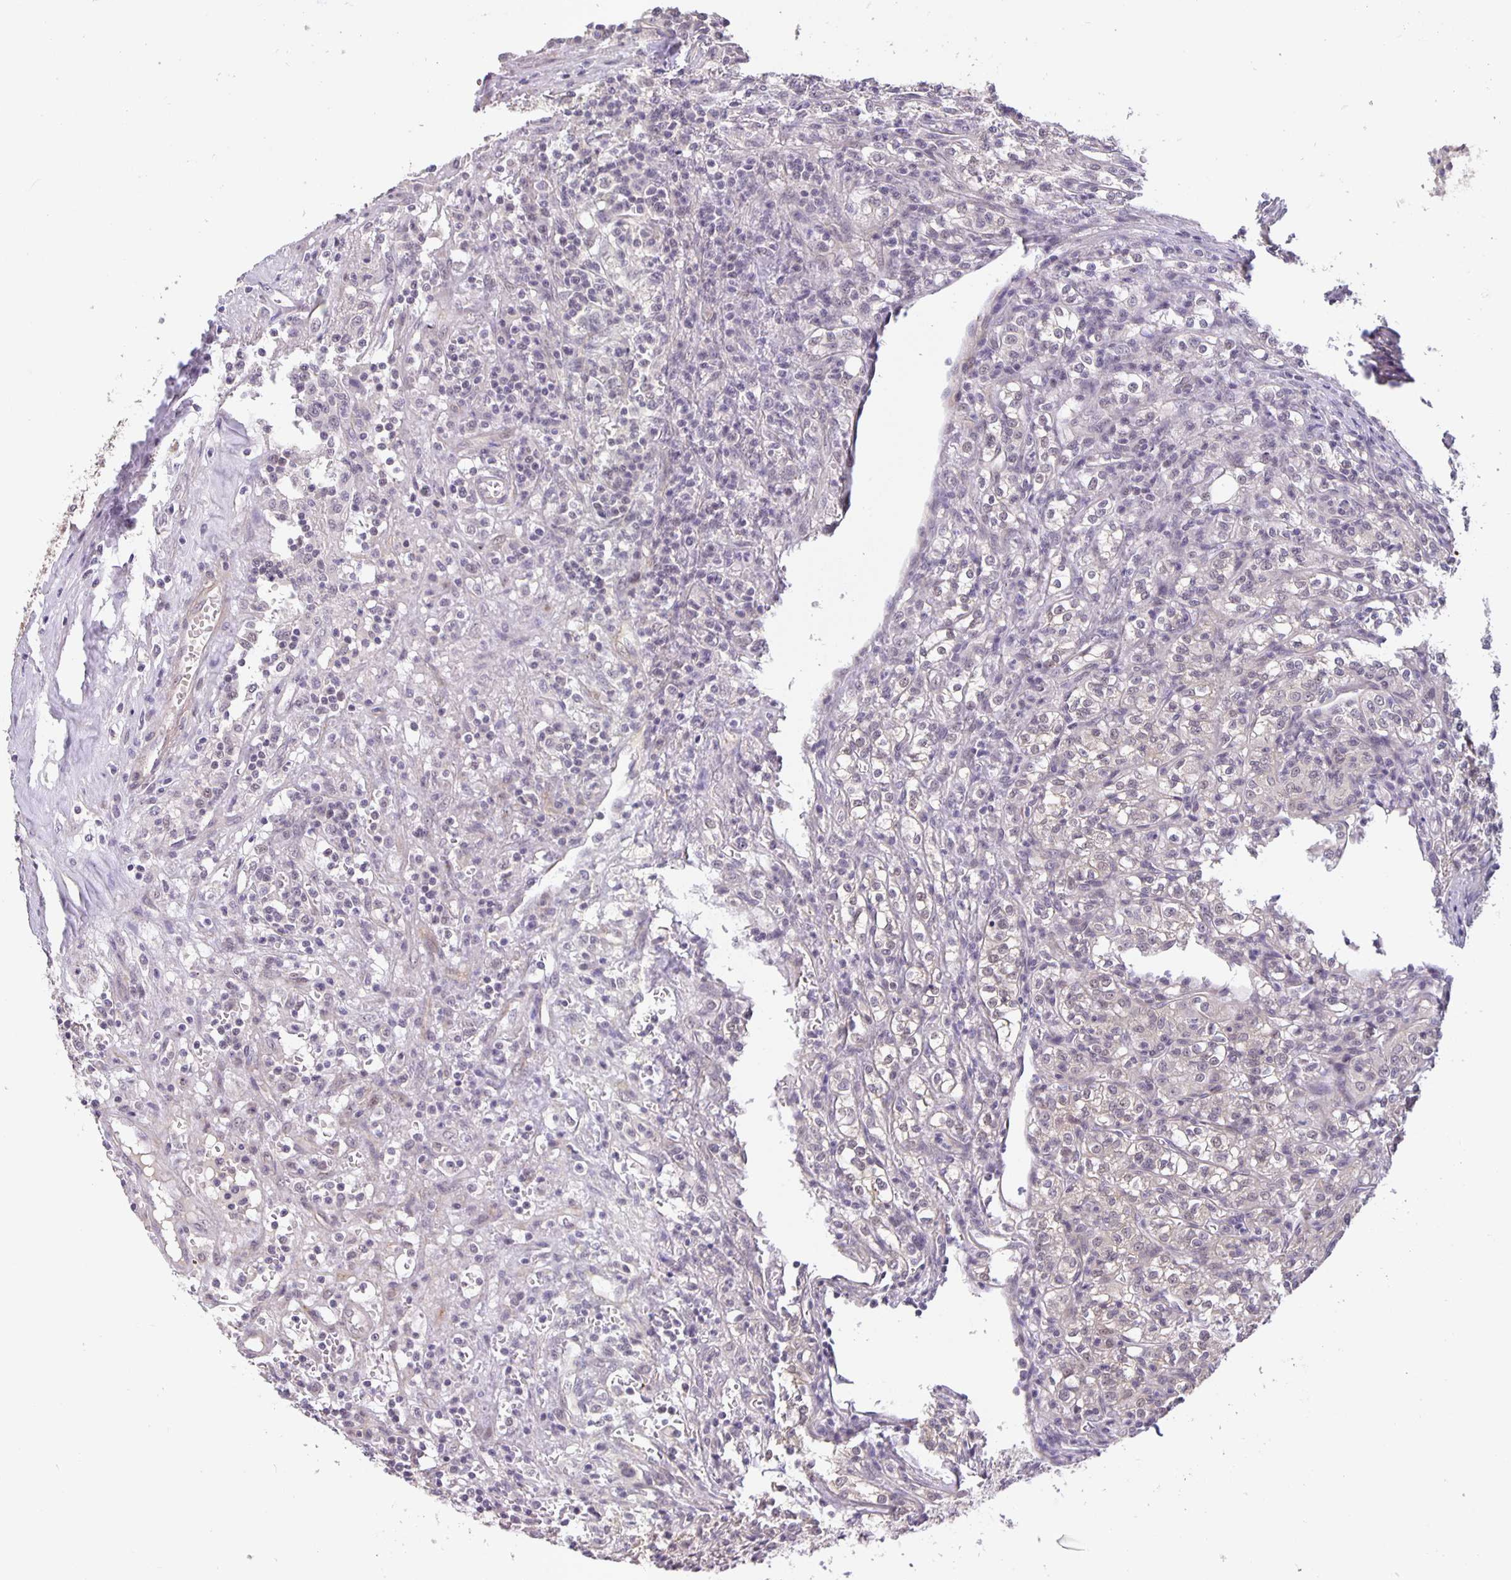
{"staining": {"intensity": "negative", "quantity": "none", "location": "none"}, "tissue": "renal cancer", "cell_type": "Tumor cells", "image_type": "cancer", "snomed": [{"axis": "morphology", "description": "Adenocarcinoma, NOS"}, {"axis": "topography", "description": "Kidney"}], "caption": "This histopathology image is of renal cancer (adenocarcinoma) stained with IHC to label a protein in brown with the nuclei are counter-stained blue. There is no staining in tumor cells.", "gene": "ARVCF", "patient": {"sex": "male", "age": 36}}